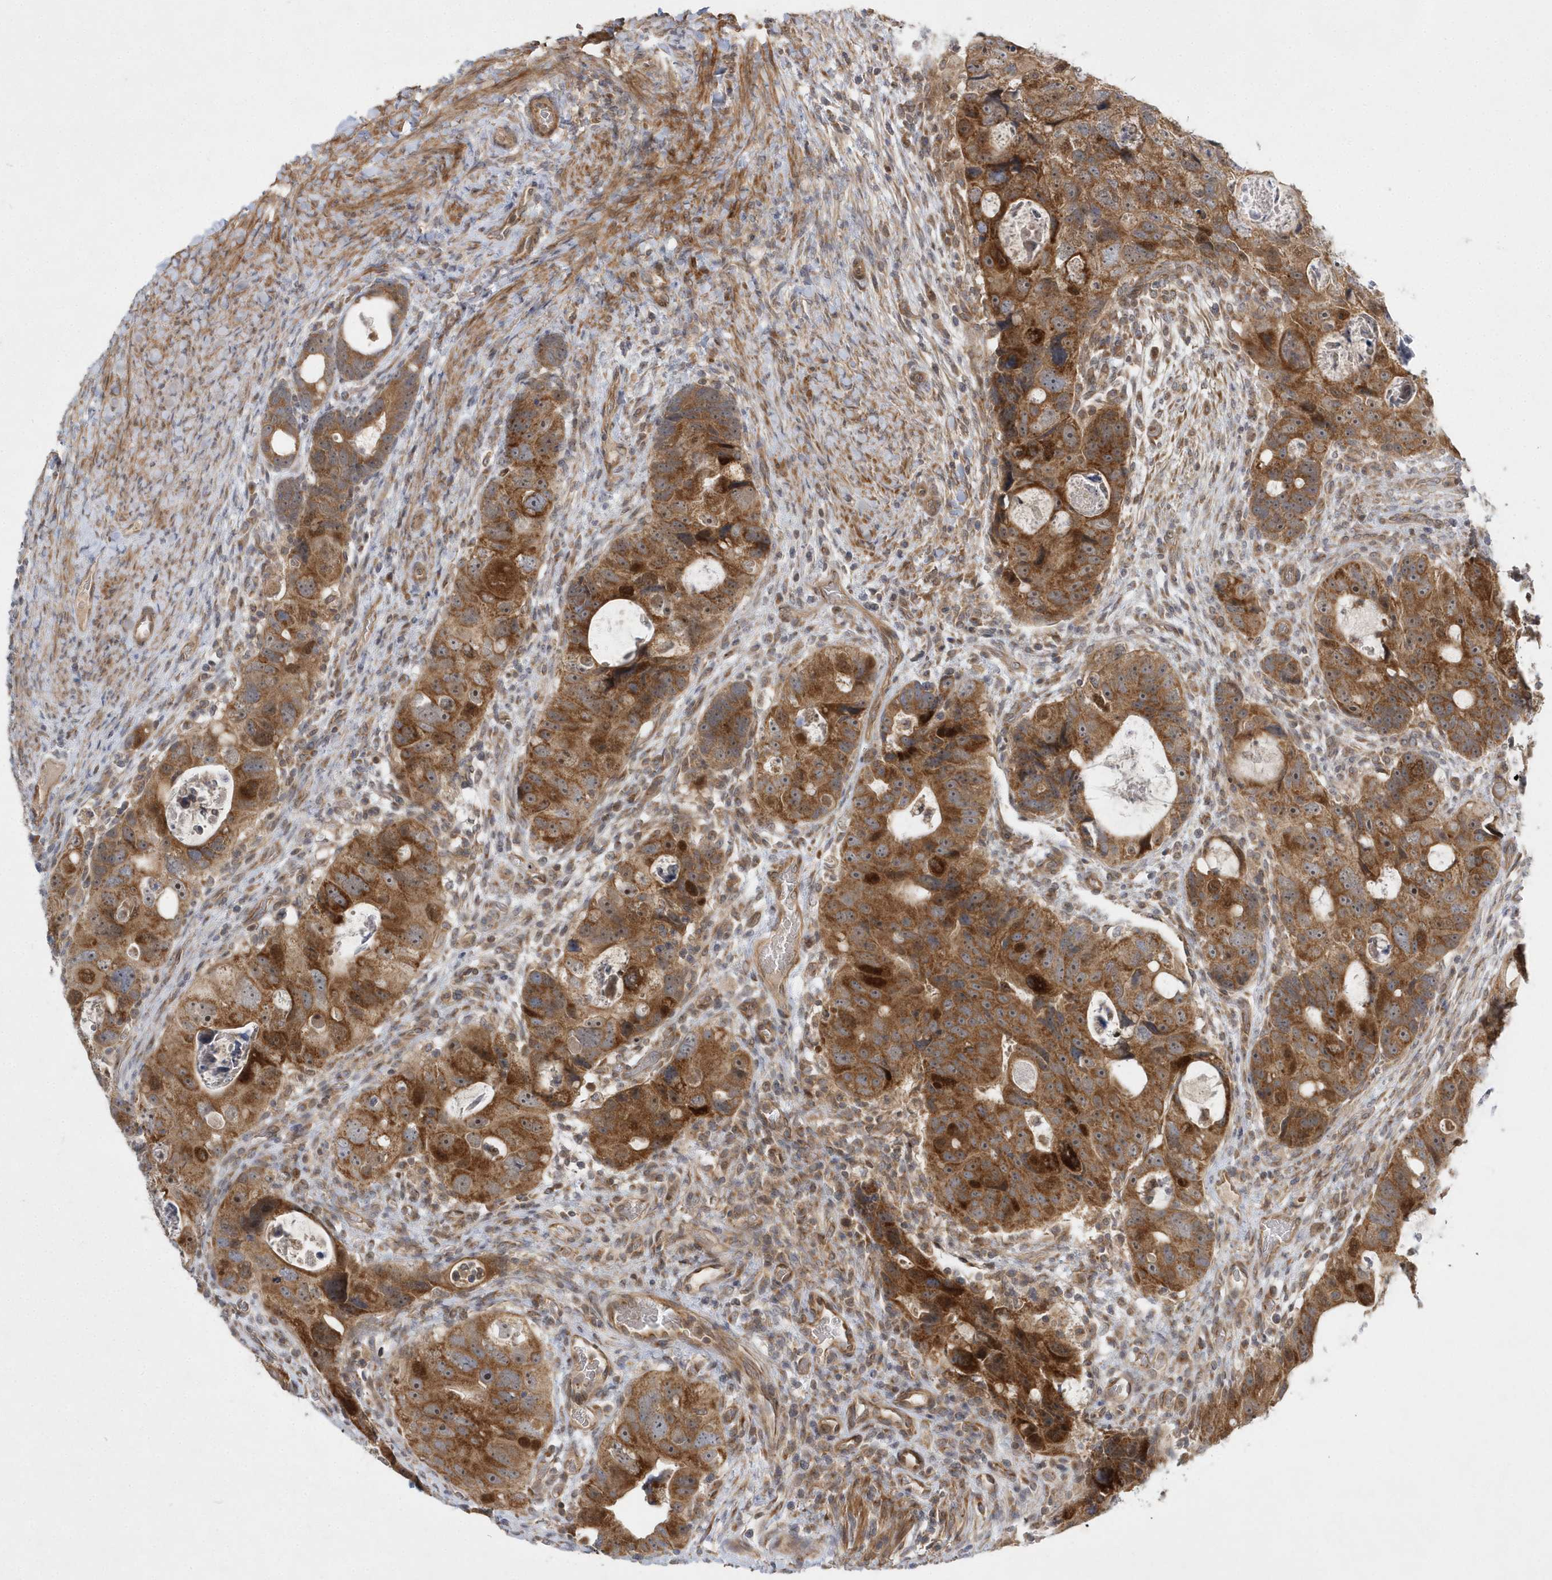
{"staining": {"intensity": "strong", "quantity": ">75%", "location": "cytoplasmic/membranous"}, "tissue": "colorectal cancer", "cell_type": "Tumor cells", "image_type": "cancer", "snomed": [{"axis": "morphology", "description": "Adenocarcinoma, NOS"}, {"axis": "topography", "description": "Rectum"}], "caption": "This photomicrograph demonstrates IHC staining of human colorectal adenocarcinoma, with high strong cytoplasmic/membranous staining in approximately >75% of tumor cells.", "gene": "MXI1", "patient": {"sex": "male", "age": 59}}